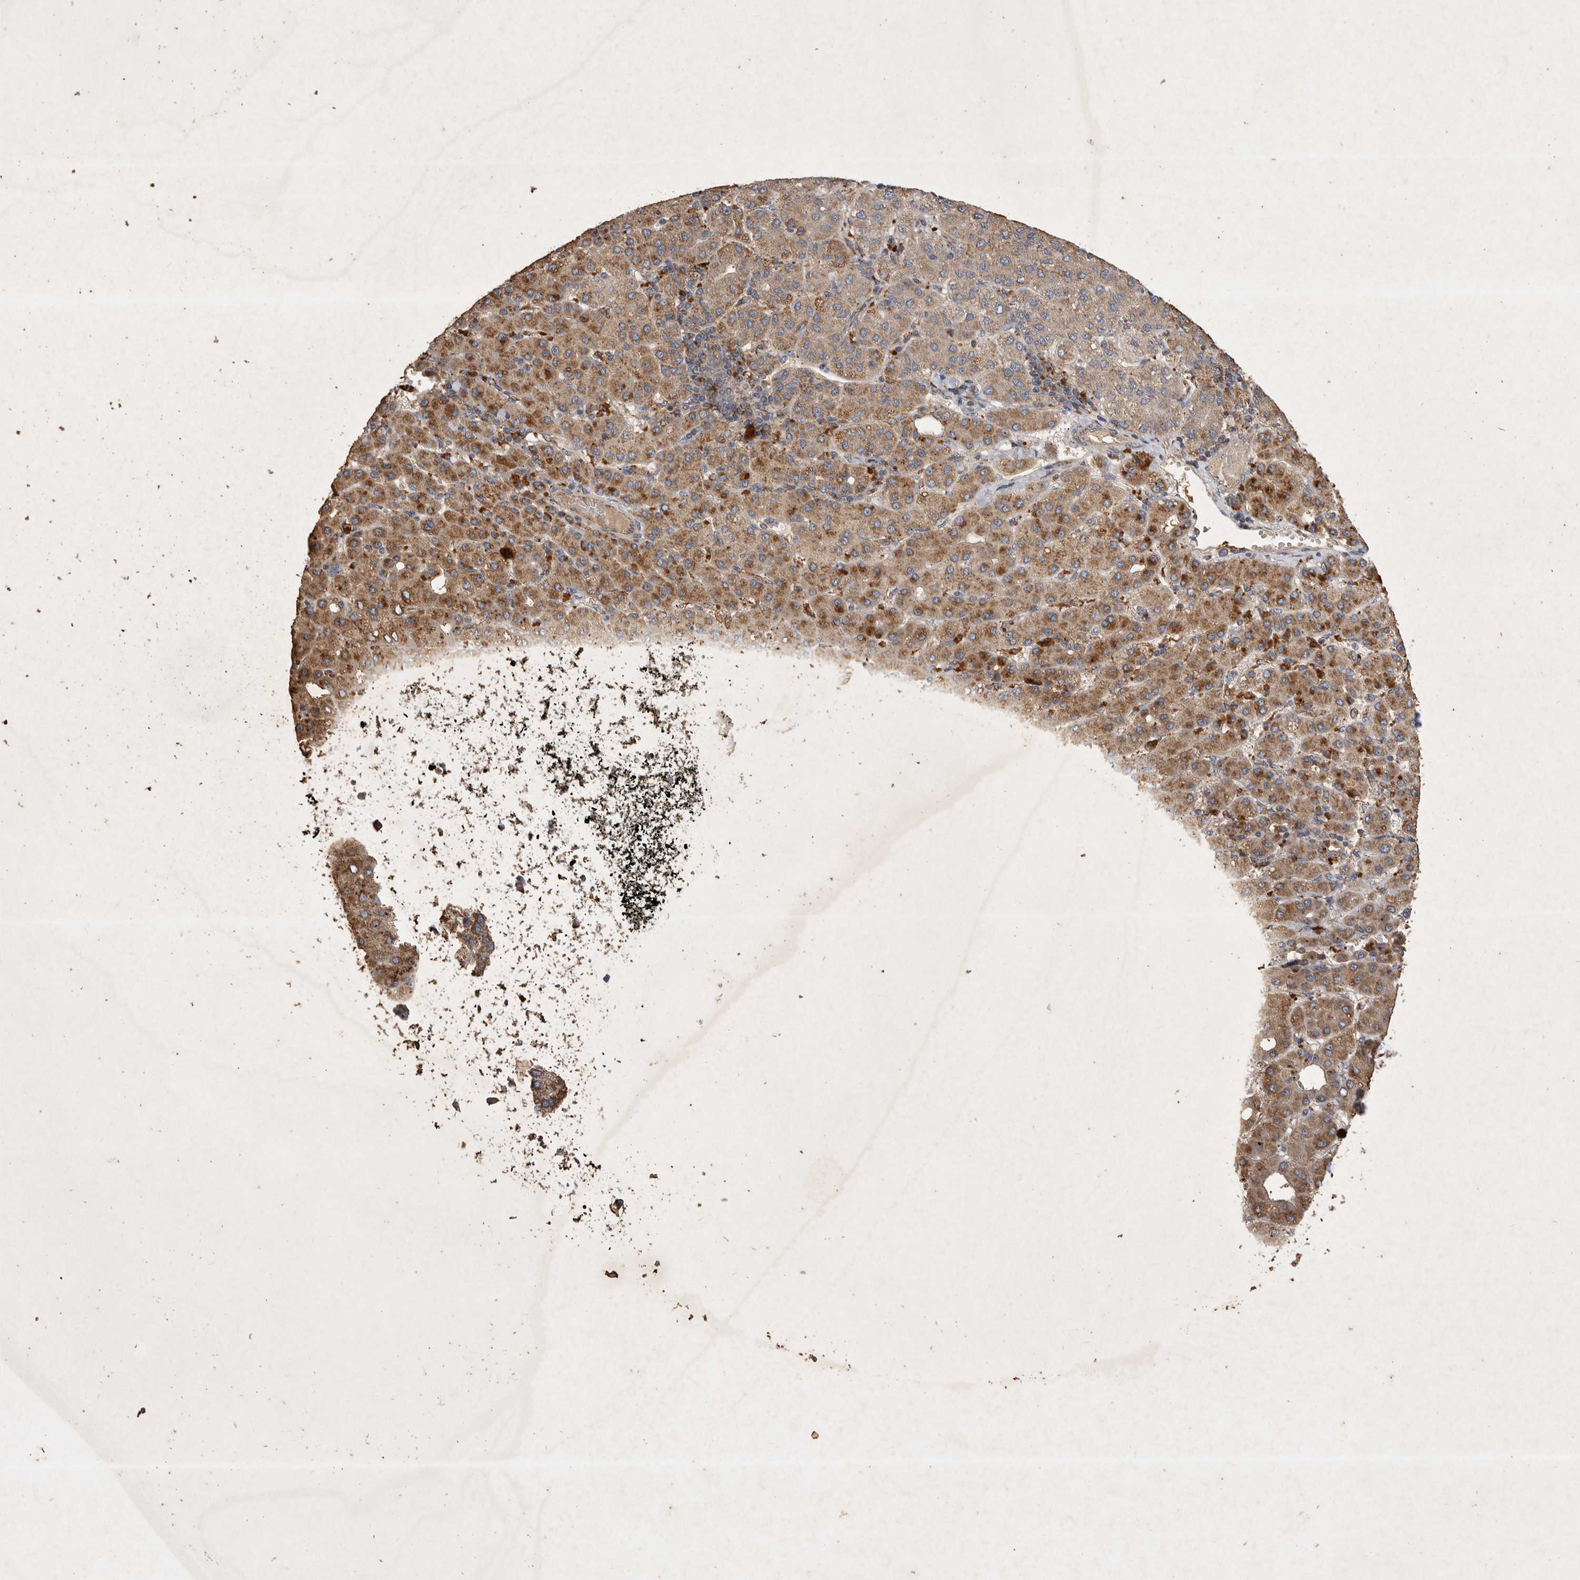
{"staining": {"intensity": "moderate", "quantity": ">75%", "location": "cytoplasmic/membranous"}, "tissue": "liver cancer", "cell_type": "Tumor cells", "image_type": "cancer", "snomed": [{"axis": "morphology", "description": "Carcinoma, Hepatocellular, NOS"}, {"axis": "topography", "description": "Liver"}], "caption": "This micrograph shows immunohistochemistry staining of human hepatocellular carcinoma (liver), with medium moderate cytoplasmic/membranous expression in about >75% of tumor cells.", "gene": "MRPL41", "patient": {"sex": "male", "age": 65}}